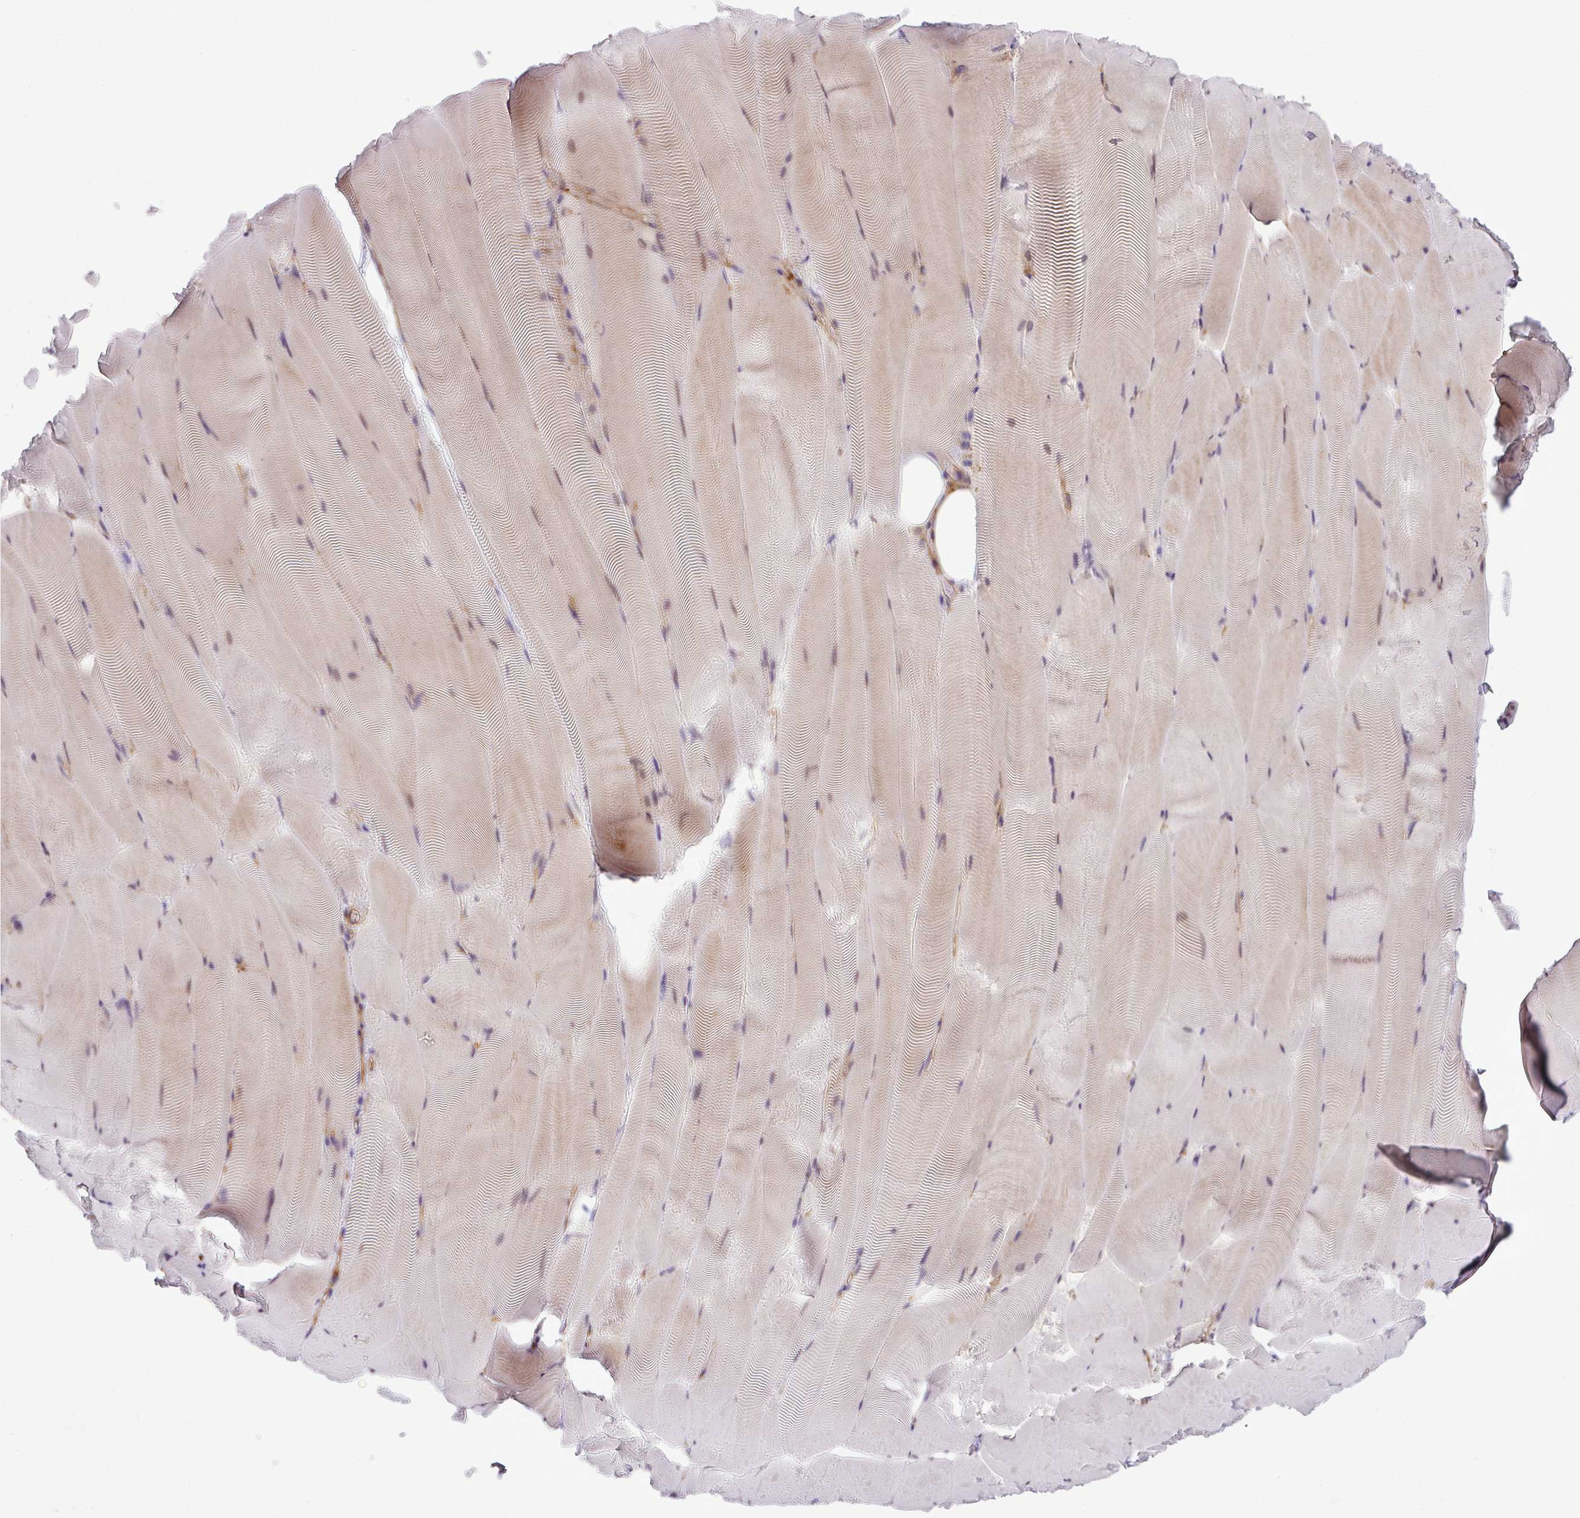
{"staining": {"intensity": "weak", "quantity": "<25%", "location": "cytoplasmic/membranous"}, "tissue": "skeletal muscle", "cell_type": "Myocytes", "image_type": "normal", "snomed": [{"axis": "morphology", "description": "Normal tissue, NOS"}, {"axis": "topography", "description": "Skeletal muscle"}], "caption": "Micrograph shows no protein expression in myocytes of normal skeletal muscle.", "gene": "PGAP6", "patient": {"sex": "female", "age": 64}}